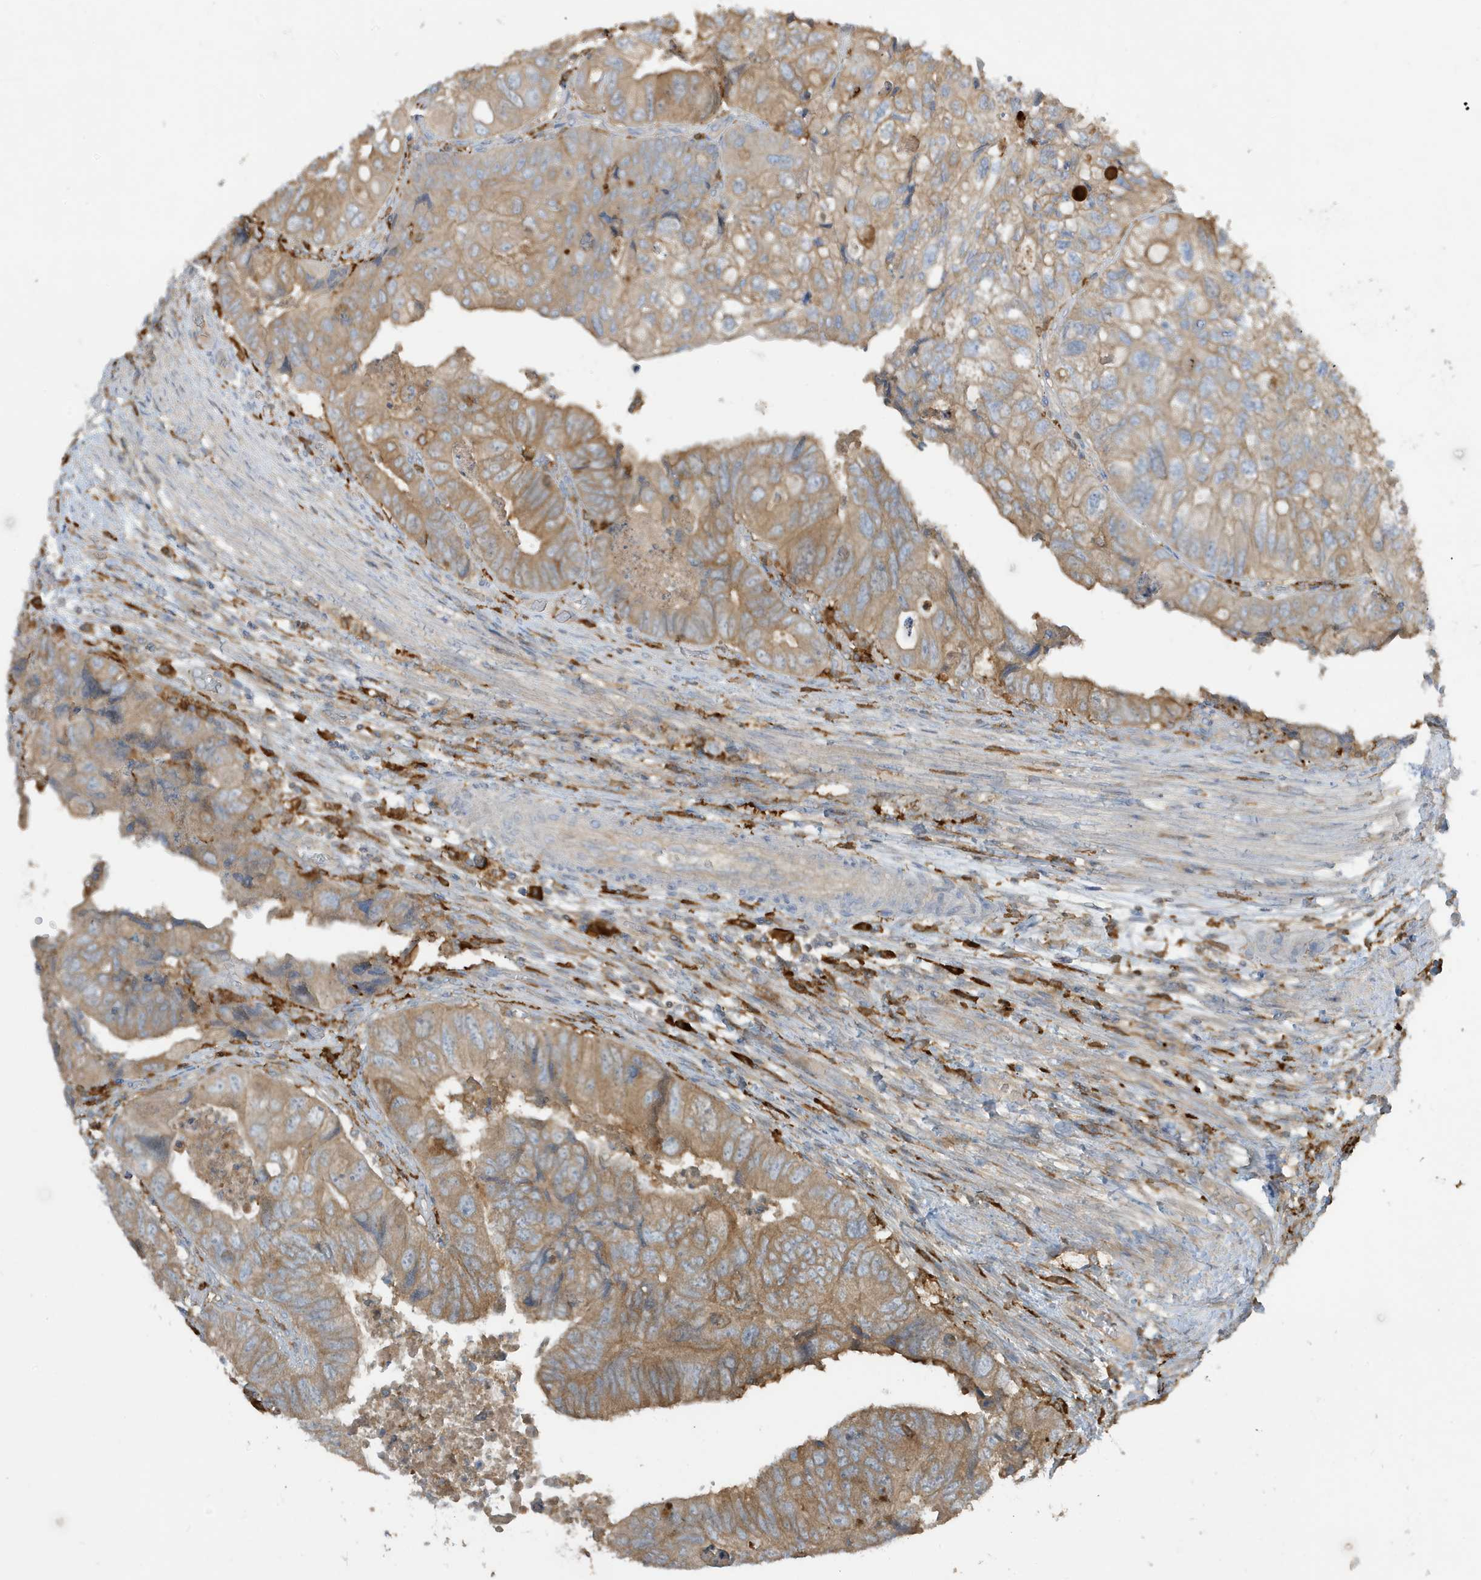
{"staining": {"intensity": "moderate", "quantity": ">75%", "location": "cytoplasmic/membranous"}, "tissue": "colorectal cancer", "cell_type": "Tumor cells", "image_type": "cancer", "snomed": [{"axis": "morphology", "description": "Adenocarcinoma, NOS"}, {"axis": "topography", "description": "Rectum"}], "caption": "Human adenocarcinoma (colorectal) stained for a protein (brown) reveals moderate cytoplasmic/membranous positive staining in approximately >75% of tumor cells.", "gene": "ABTB1", "patient": {"sex": "male", "age": 63}}